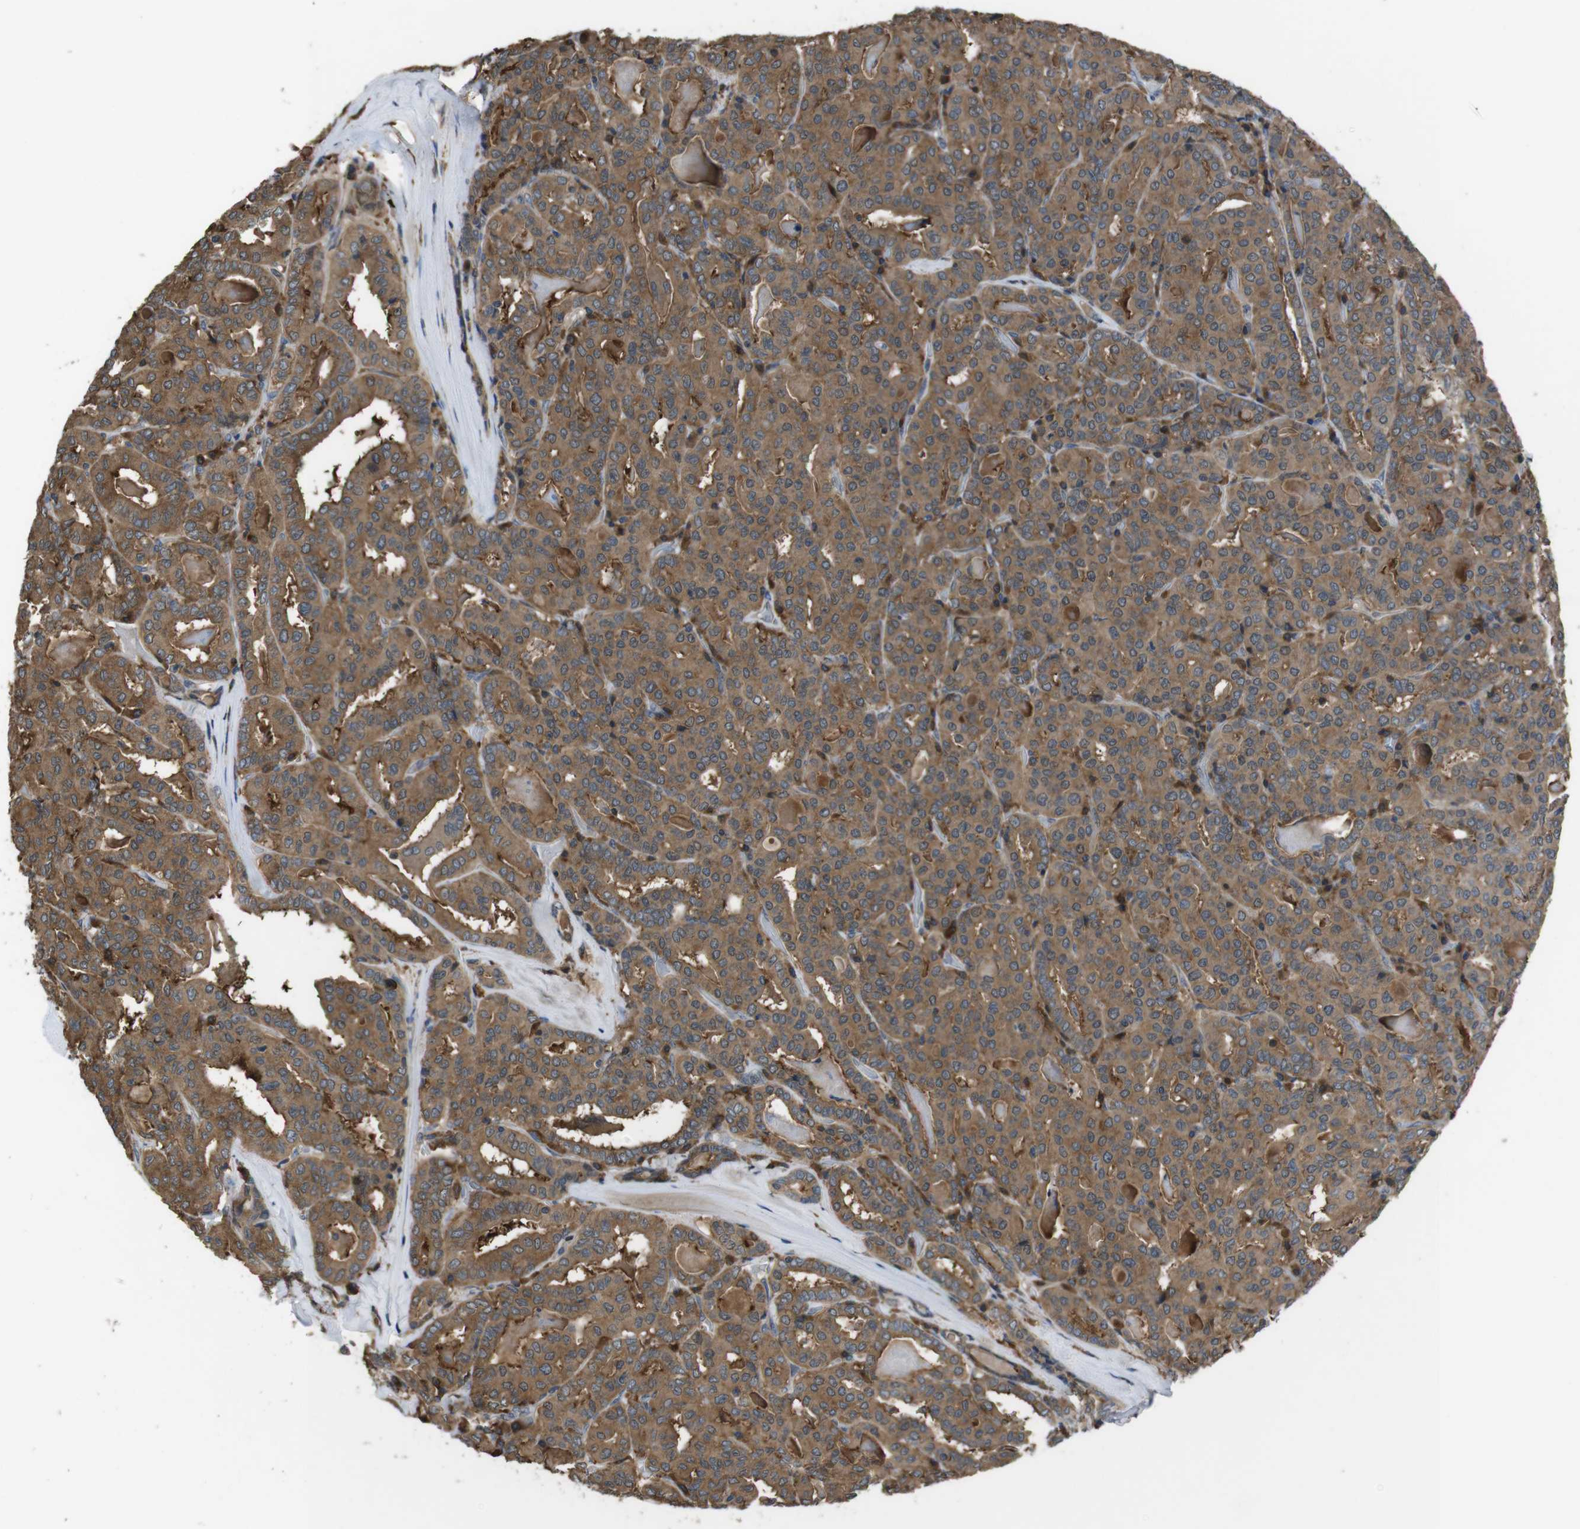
{"staining": {"intensity": "moderate", "quantity": ">75%", "location": "cytoplasmic/membranous"}, "tissue": "thyroid cancer", "cell_type": "Tumor cells", "image_type": "cancer", "snomed": [{"axis": "morphology", "description": "Papillary adenocarcinoma, NOS"}, {"axis": "topography", "description": "Thyroid gland"}], "caption": "Moderate cytoplasmic/membranous staining is present in about >75% of tumor cells in thyroid papillary adenocarcinoma.", "gene": "SLC22A23", "patient": {"sex": "female", "age": 42}}